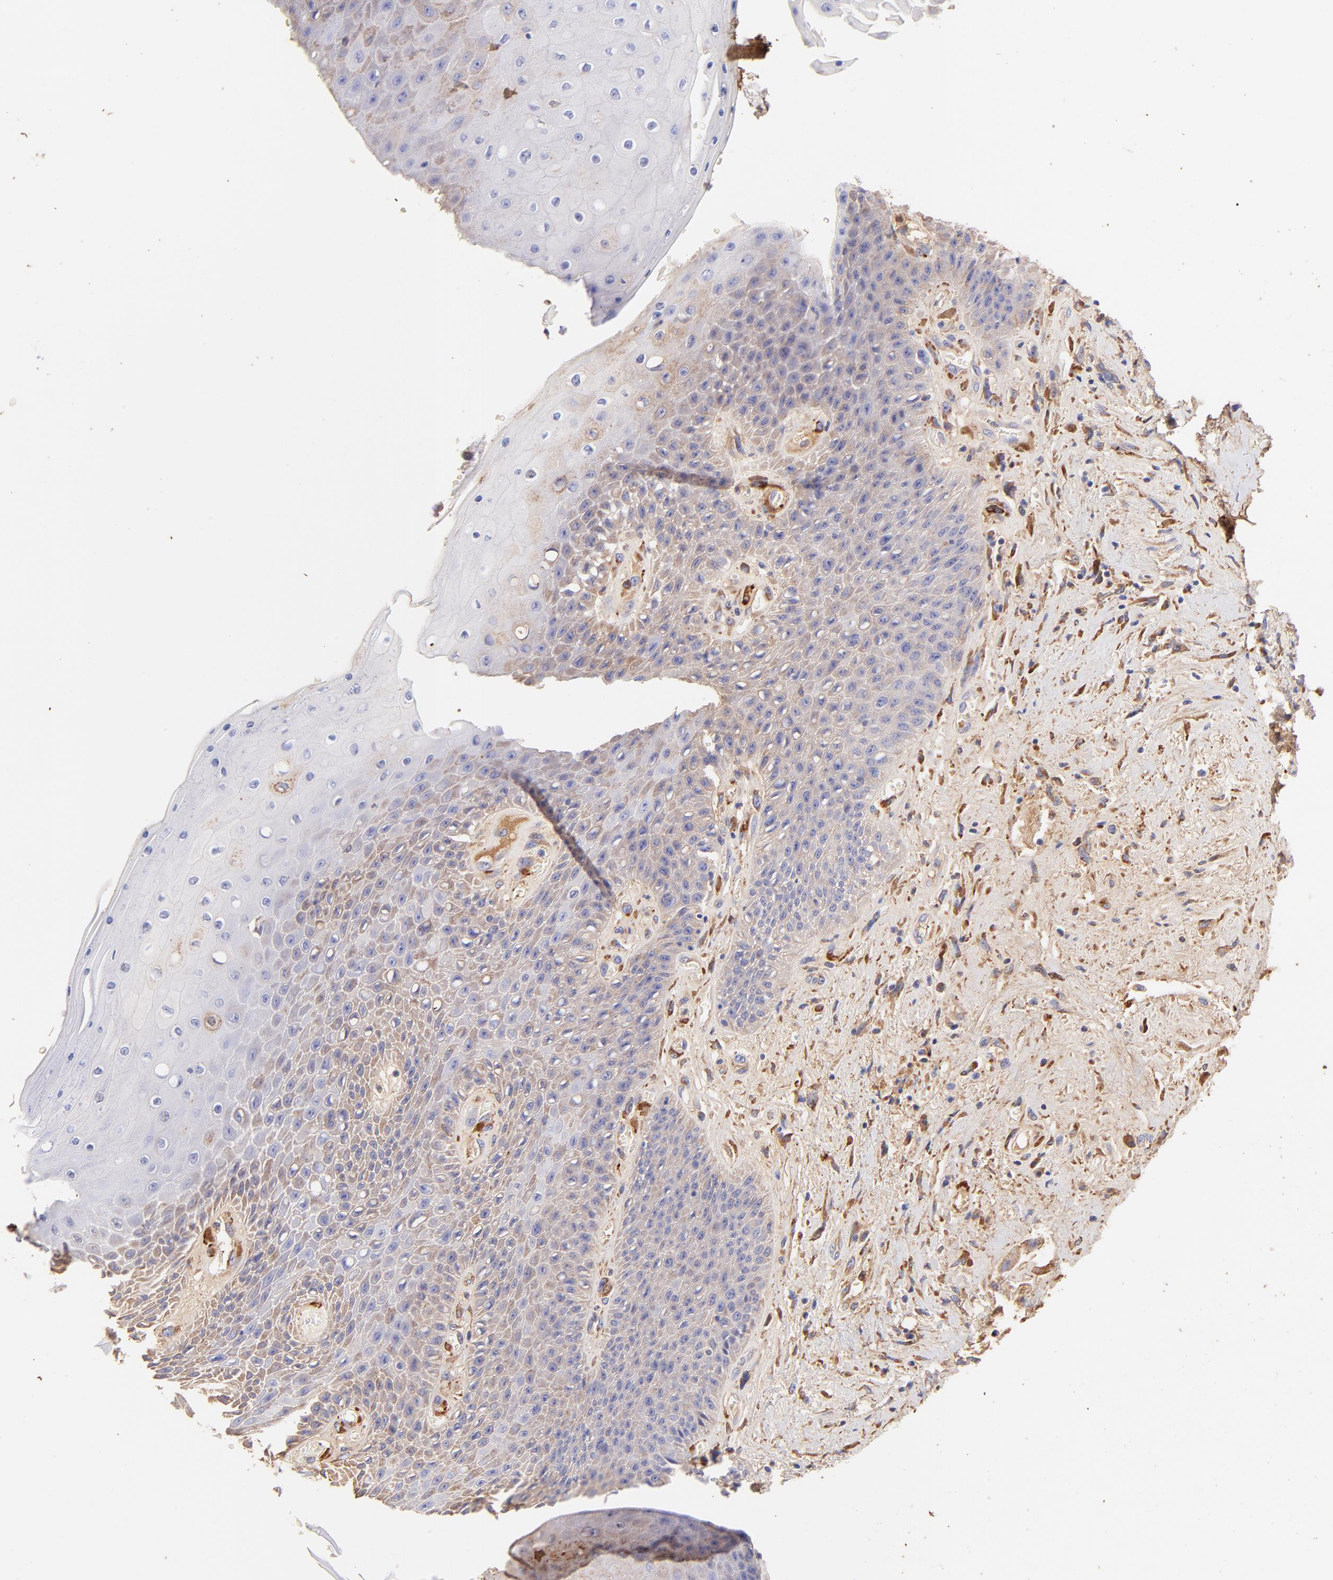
{"staining": {"intensity": "weak", "quantity": ">75%", "location": "cytoplasmic/membranous"}, "tissue": "skin", "cell_type": "Epidermal cells", "image_type": "normal", "snomed": [{"axis": "morphology", "description": "Normal tissue, NOS"}, {"axis": "topography", "description": "Anal"}], "caption": "High-magnification brightfield microscopy of unremarkable skin stained with DAB (3,3'-diaminobenzidine) (brown) and counterstained with hematoxylin (blue). epidermal cells exhibit weak cytoplasmic/membranous positivity is appreciated in about>75% of cells. (DAB (3,3'-diaminobenzidine) = brown stain, brightfield microscopy at high magnification).", "gene": "BGN", "patient": {"sex": "female", "age": 46}}